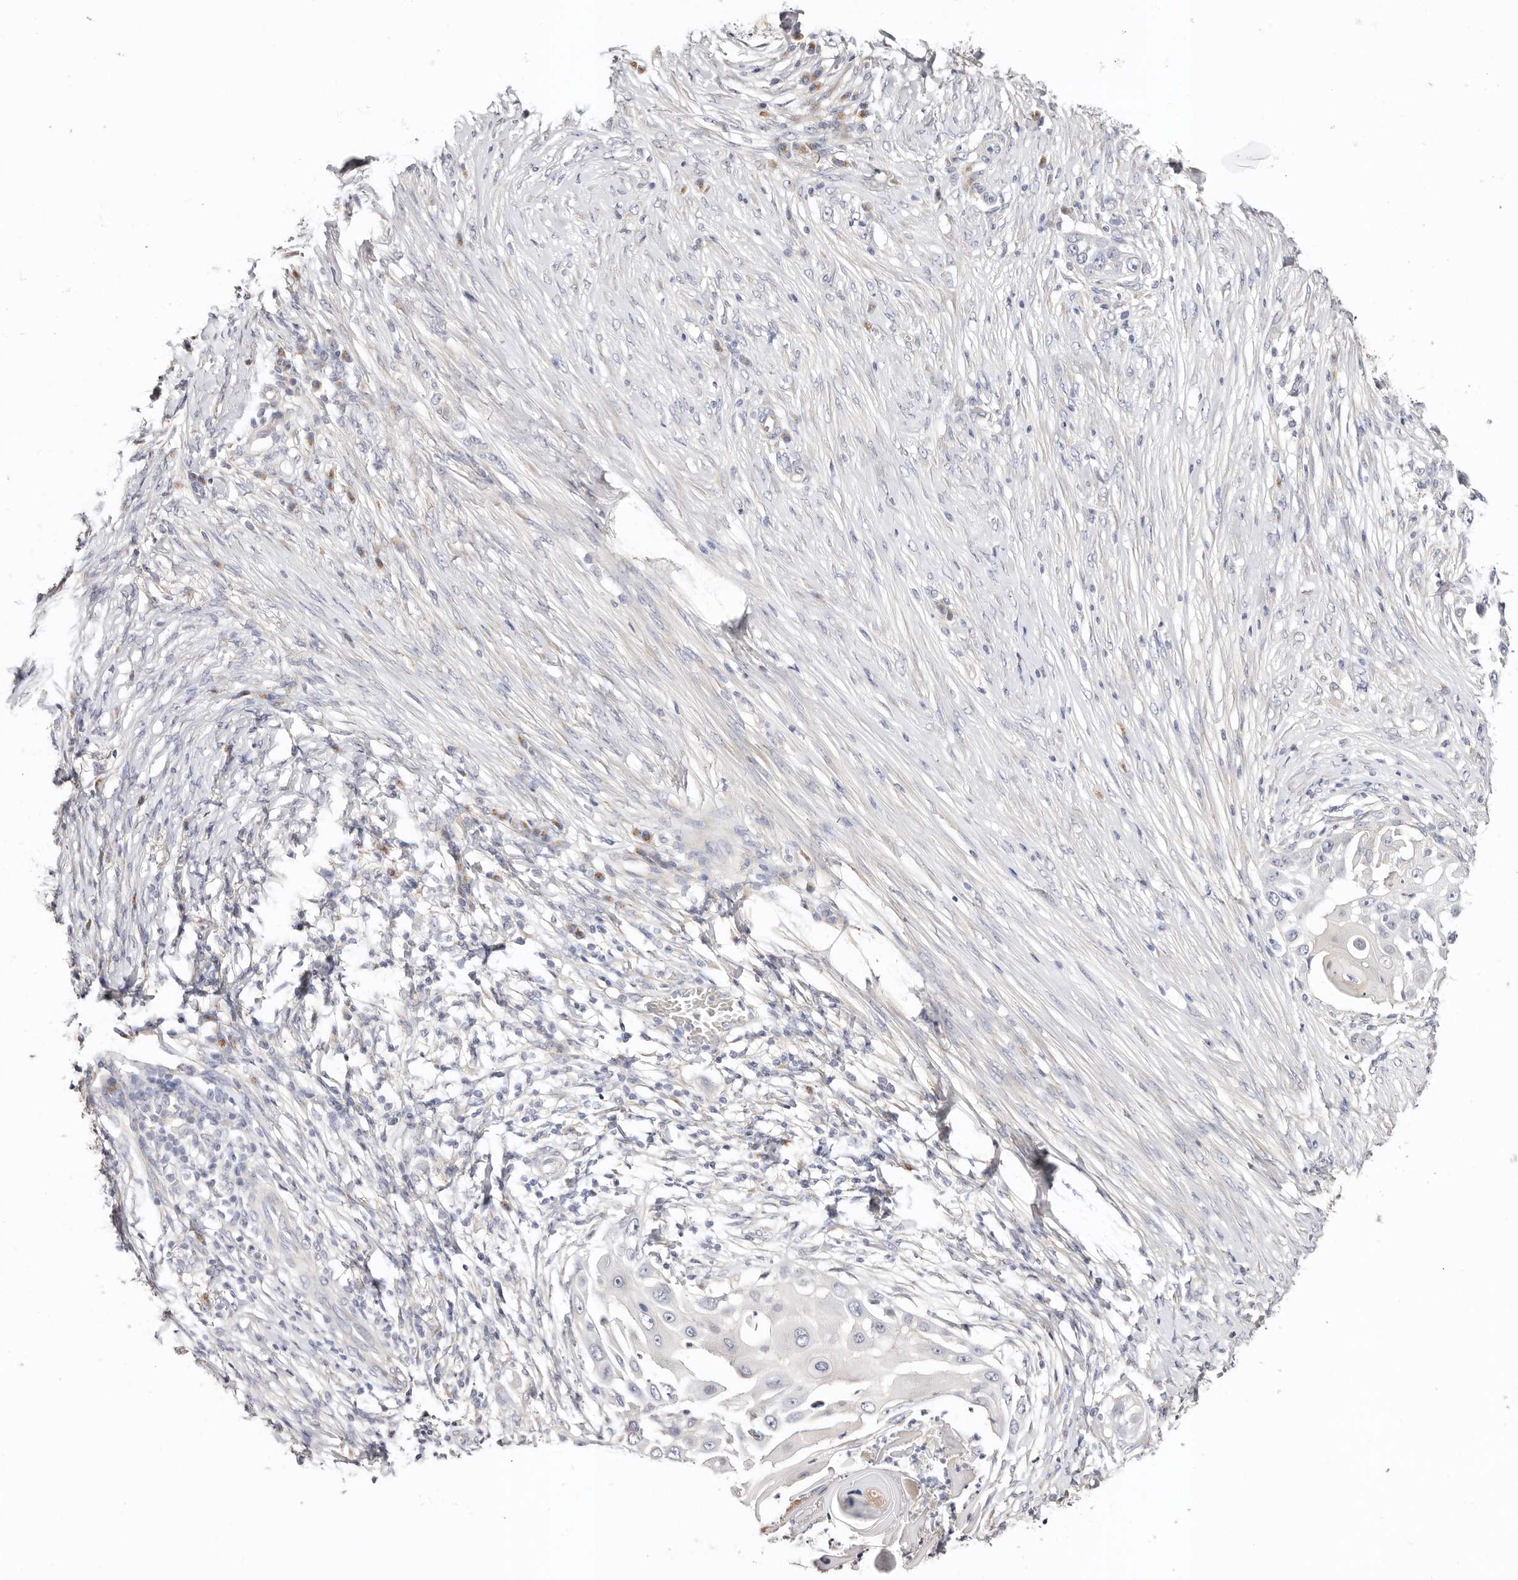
{"staining": {"intensity": "negative", "quantity": "none", "location": "none"}, "tissue": "skin cancer", "cell_type": "Tumor cells", "image_type": "cancer", "snomed": [{"axis": "morphology", "description": "Squamous cell carcinoma, NOS"}, {"axis": "topography", "description": "Skin"}], "caption": "IHC micrograph of skin cancer stained for a protein (brown), which shows no positivity in tumor cells.", "gene": "DNASE1", "patient": {"sex": "female", "age": 44}}